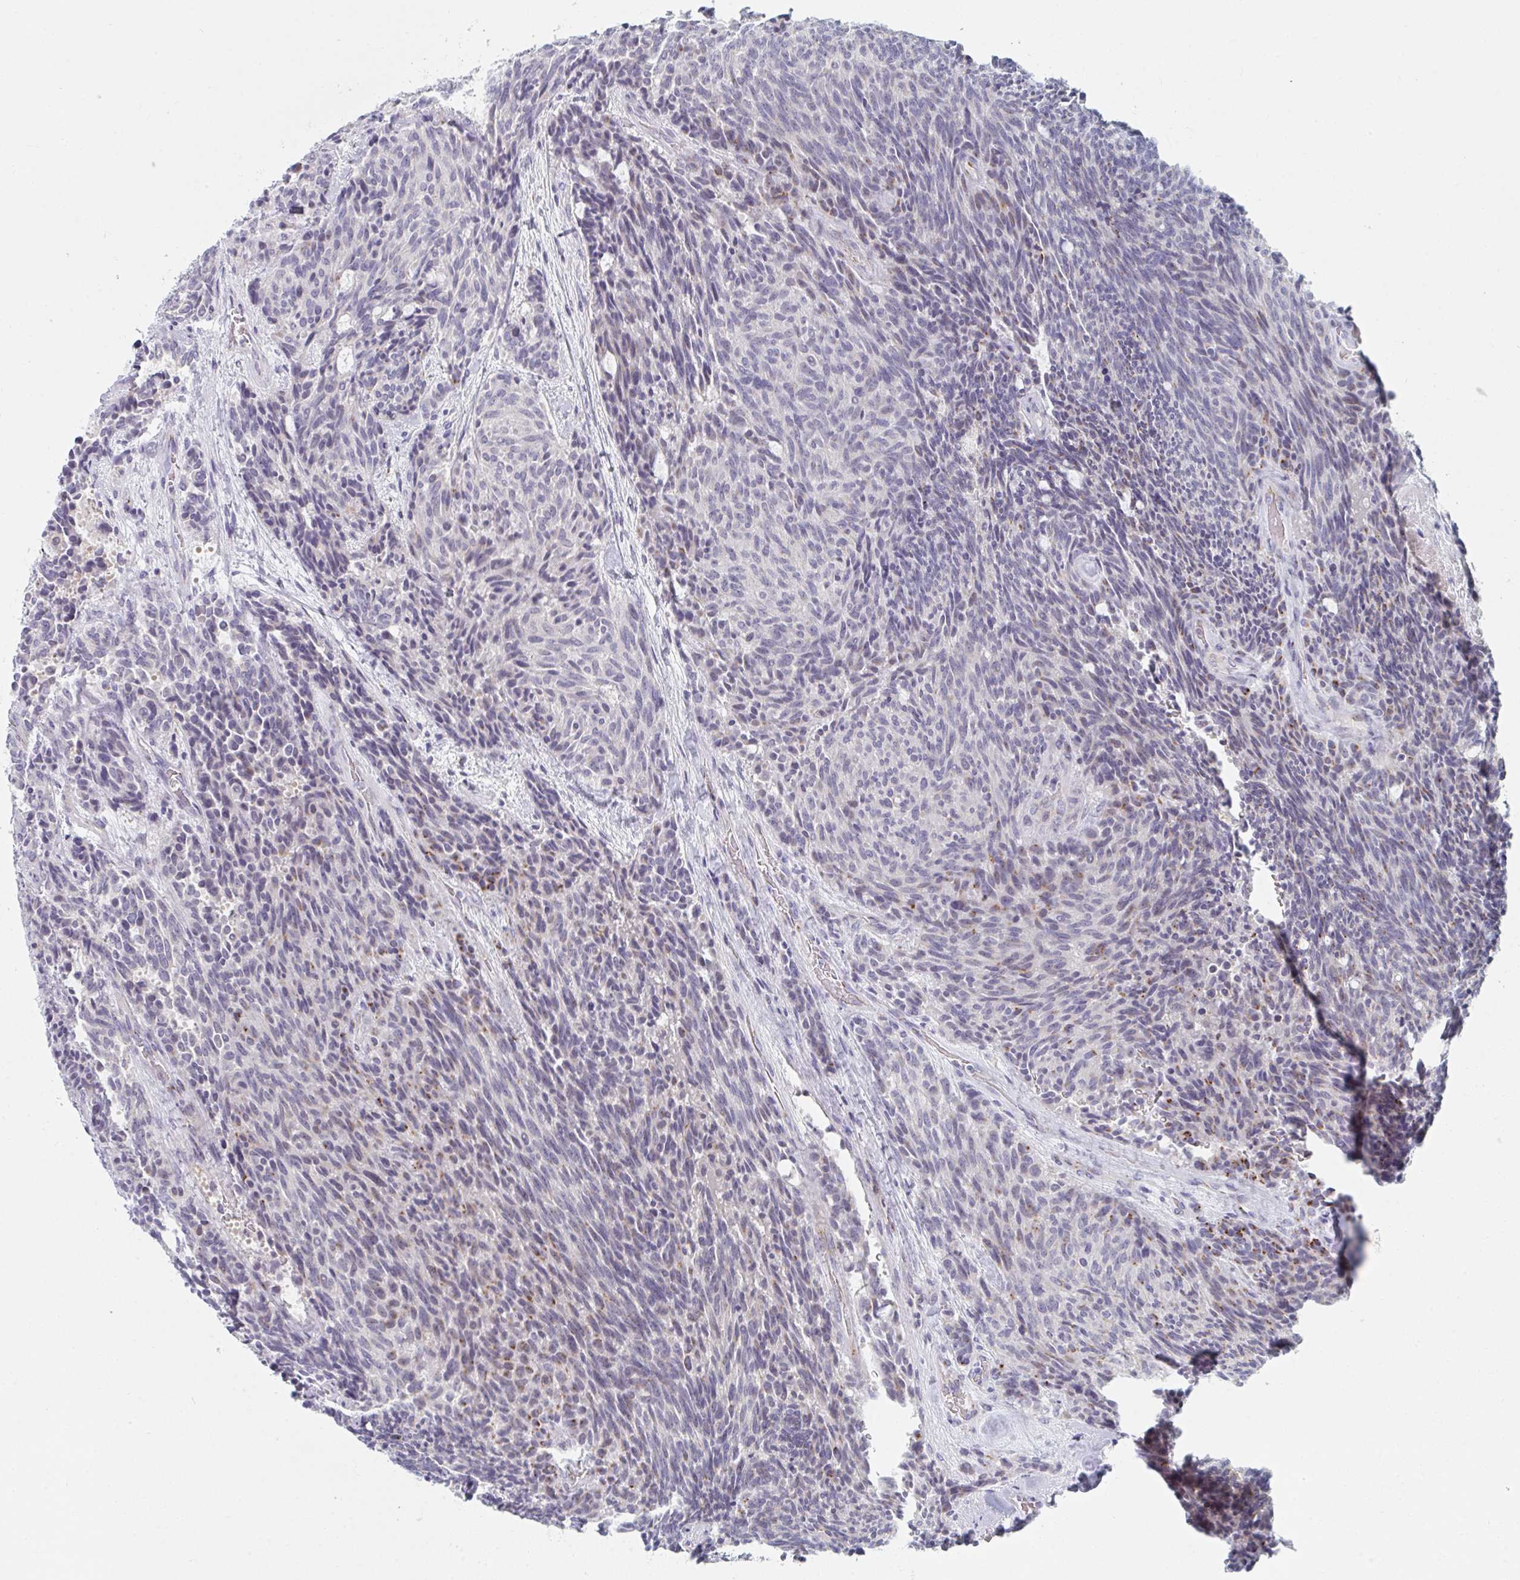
{"staining": {"intensity": "moderate", "quantity": "<25%", "location": "cytoplasmic/membranous"}, "tissue": "carcinoid", "cell_type": "Tumor cells", "image_type": "cancer", "snomed": [{"axis": "morphology", "description": "Carcinoid, malignant, NOS"}, {"axis": "topography", "description": "Pancreas"}], "caption": "High-magnification brightfield microscopy of malignant carcinoid stained with DAB (brown) and counterstained with hematoxylin (blue). tumor cells exhibit moderate cytoplasmic/membranous positivity is identified in approximately<25% of cells.", "gene": "PSMG1", "patient": {"sex": "female", "age": 54}}